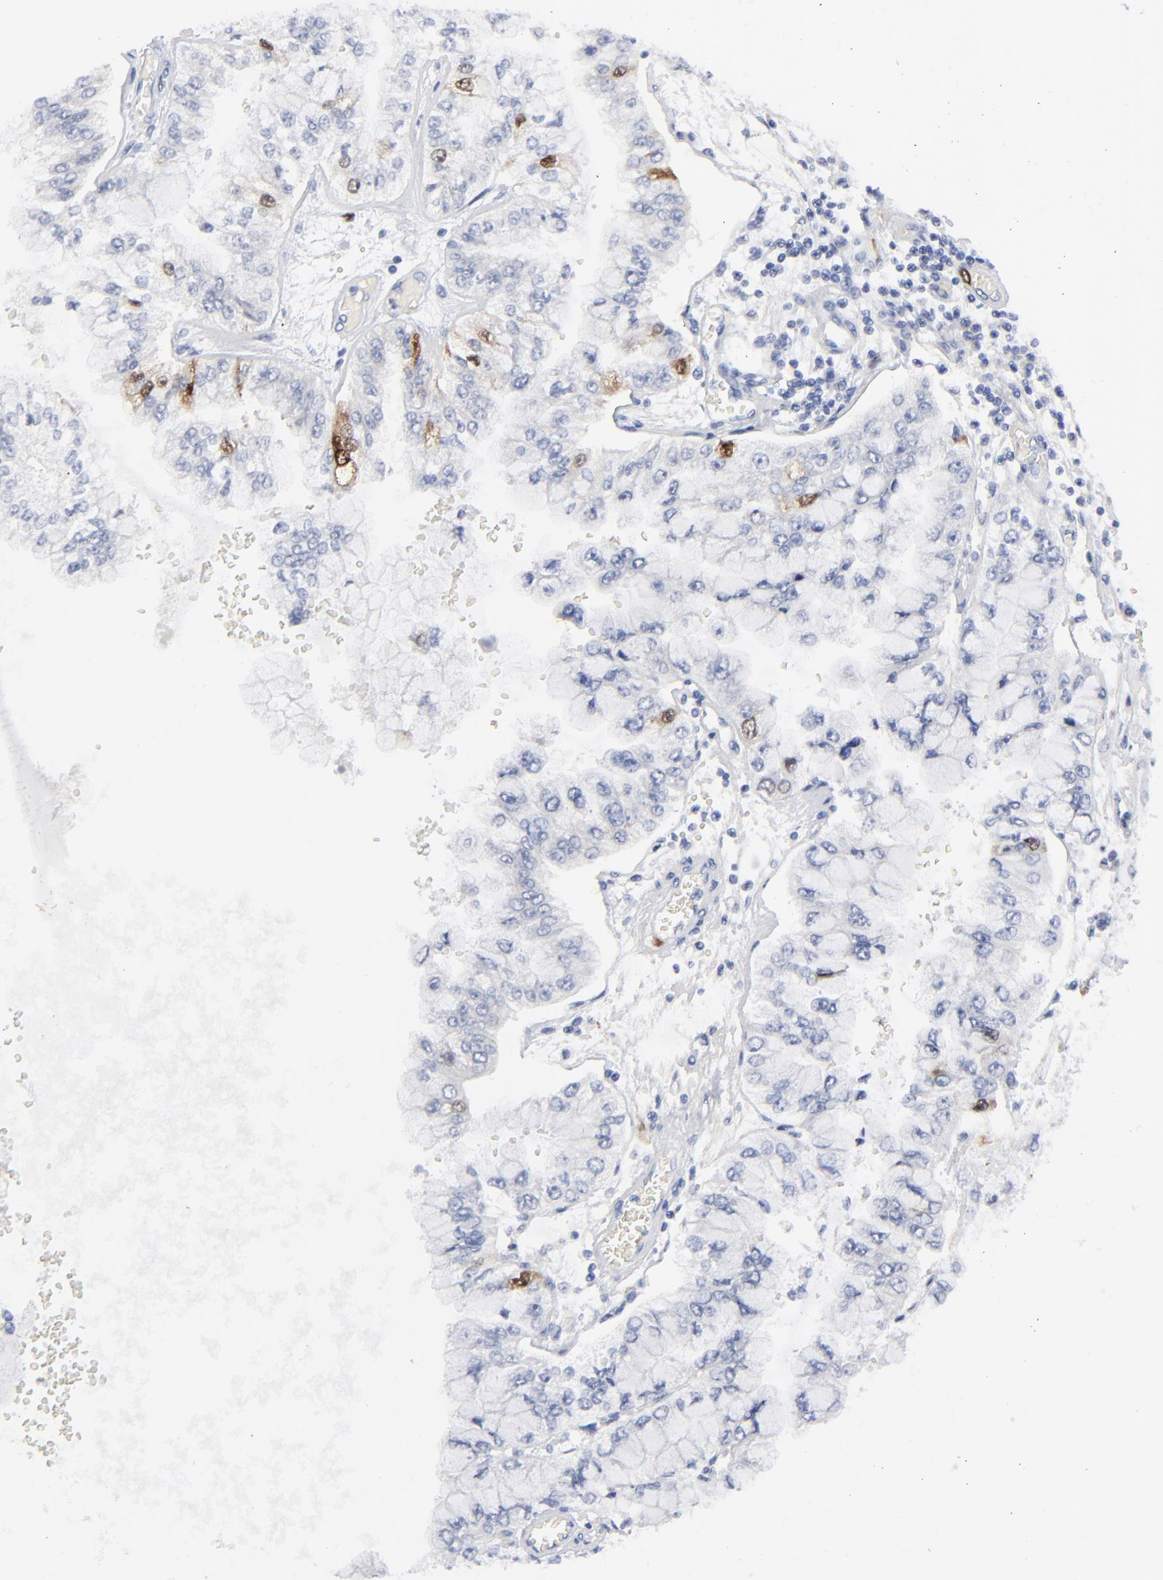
{"staining": {"intensity": "strong", "quantity": "<25%", "location": "cytoplasmic/membranous,nuclear"}, "tissue": "liver cancer", "cell_type": "Tumor cells", "image_type": "cancer", "snomed": [{"axis": "morphology", "description": "Cholangiocarcinoma"}, {"axis": "topography", "description": "Liver"}], "caption": "This histopathology image reveals liver cancer (cholangiocarcinoma) stained with immunohistochemistry to label a protein in brown. The cytoplasmic/membranous and nuclear of tumor cells show strong positivity for the protein. Nuclei are counter-stained blue.", "gene": "CDK1", "patient": {"sex": "female", "age": 79}}